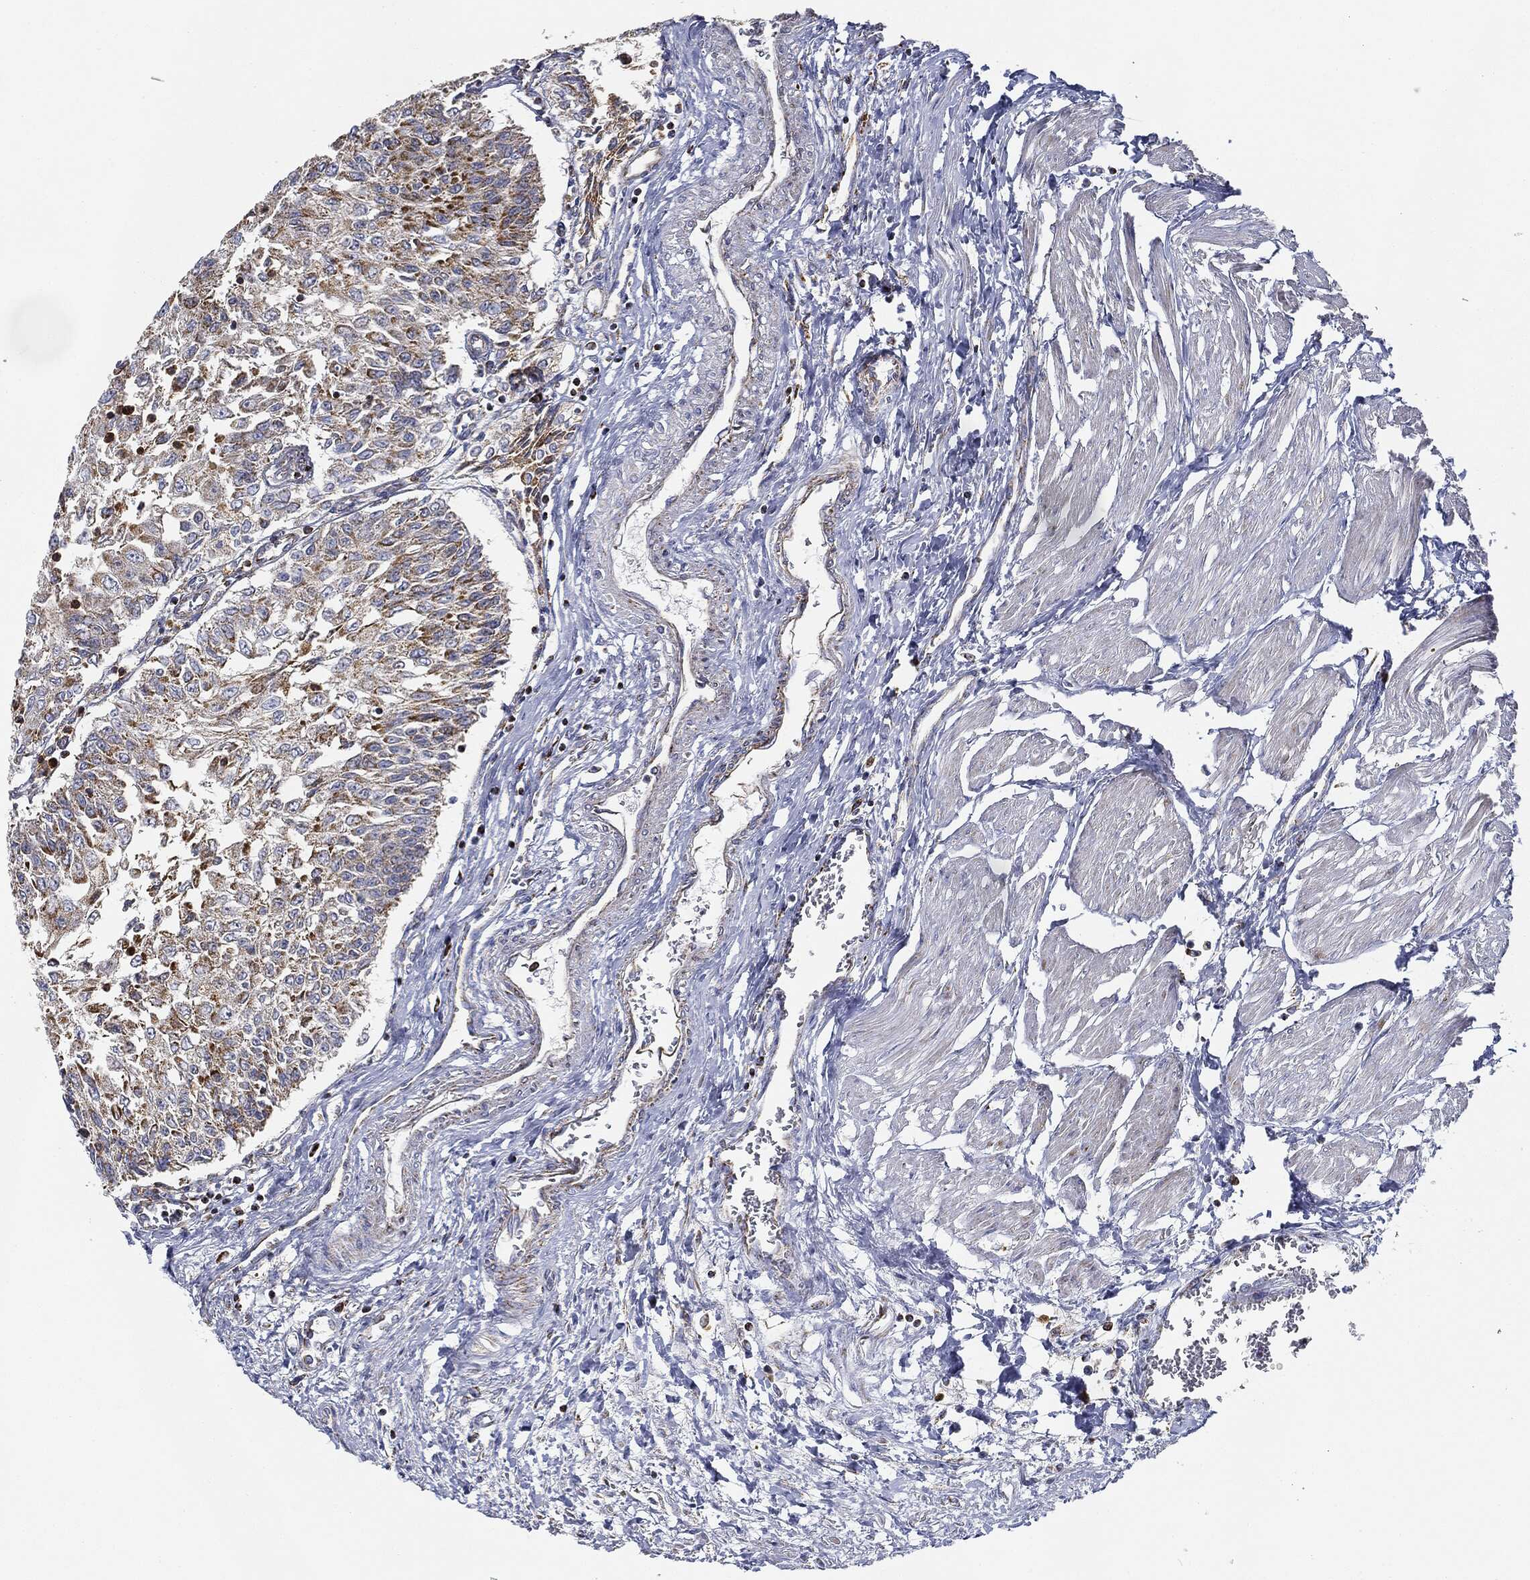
{"staining": {"intensity": "strong", "quantity": ">75%", "location": "cytoplasmic/membranous"}, "tissue": "urothelial cancer", "cell_type": "Tumor cells", "image_type": "cancer", "snomed": [{"axis": "morphology", "description": "Urothelial carcinoma, Low grade"}, {"axis": "topography", "description": "Urinary bladder"}], "caption": "Immunohistochemistry (DAB (3,3'-diaminobenzidine)) staining of human urothelial cancer demonstrates strong cytoplasmic/membranous protein staining in approximately >75% of tumor cells.", "gene": "CAPN15", "patient": {"sex": "male", "age": 78}}